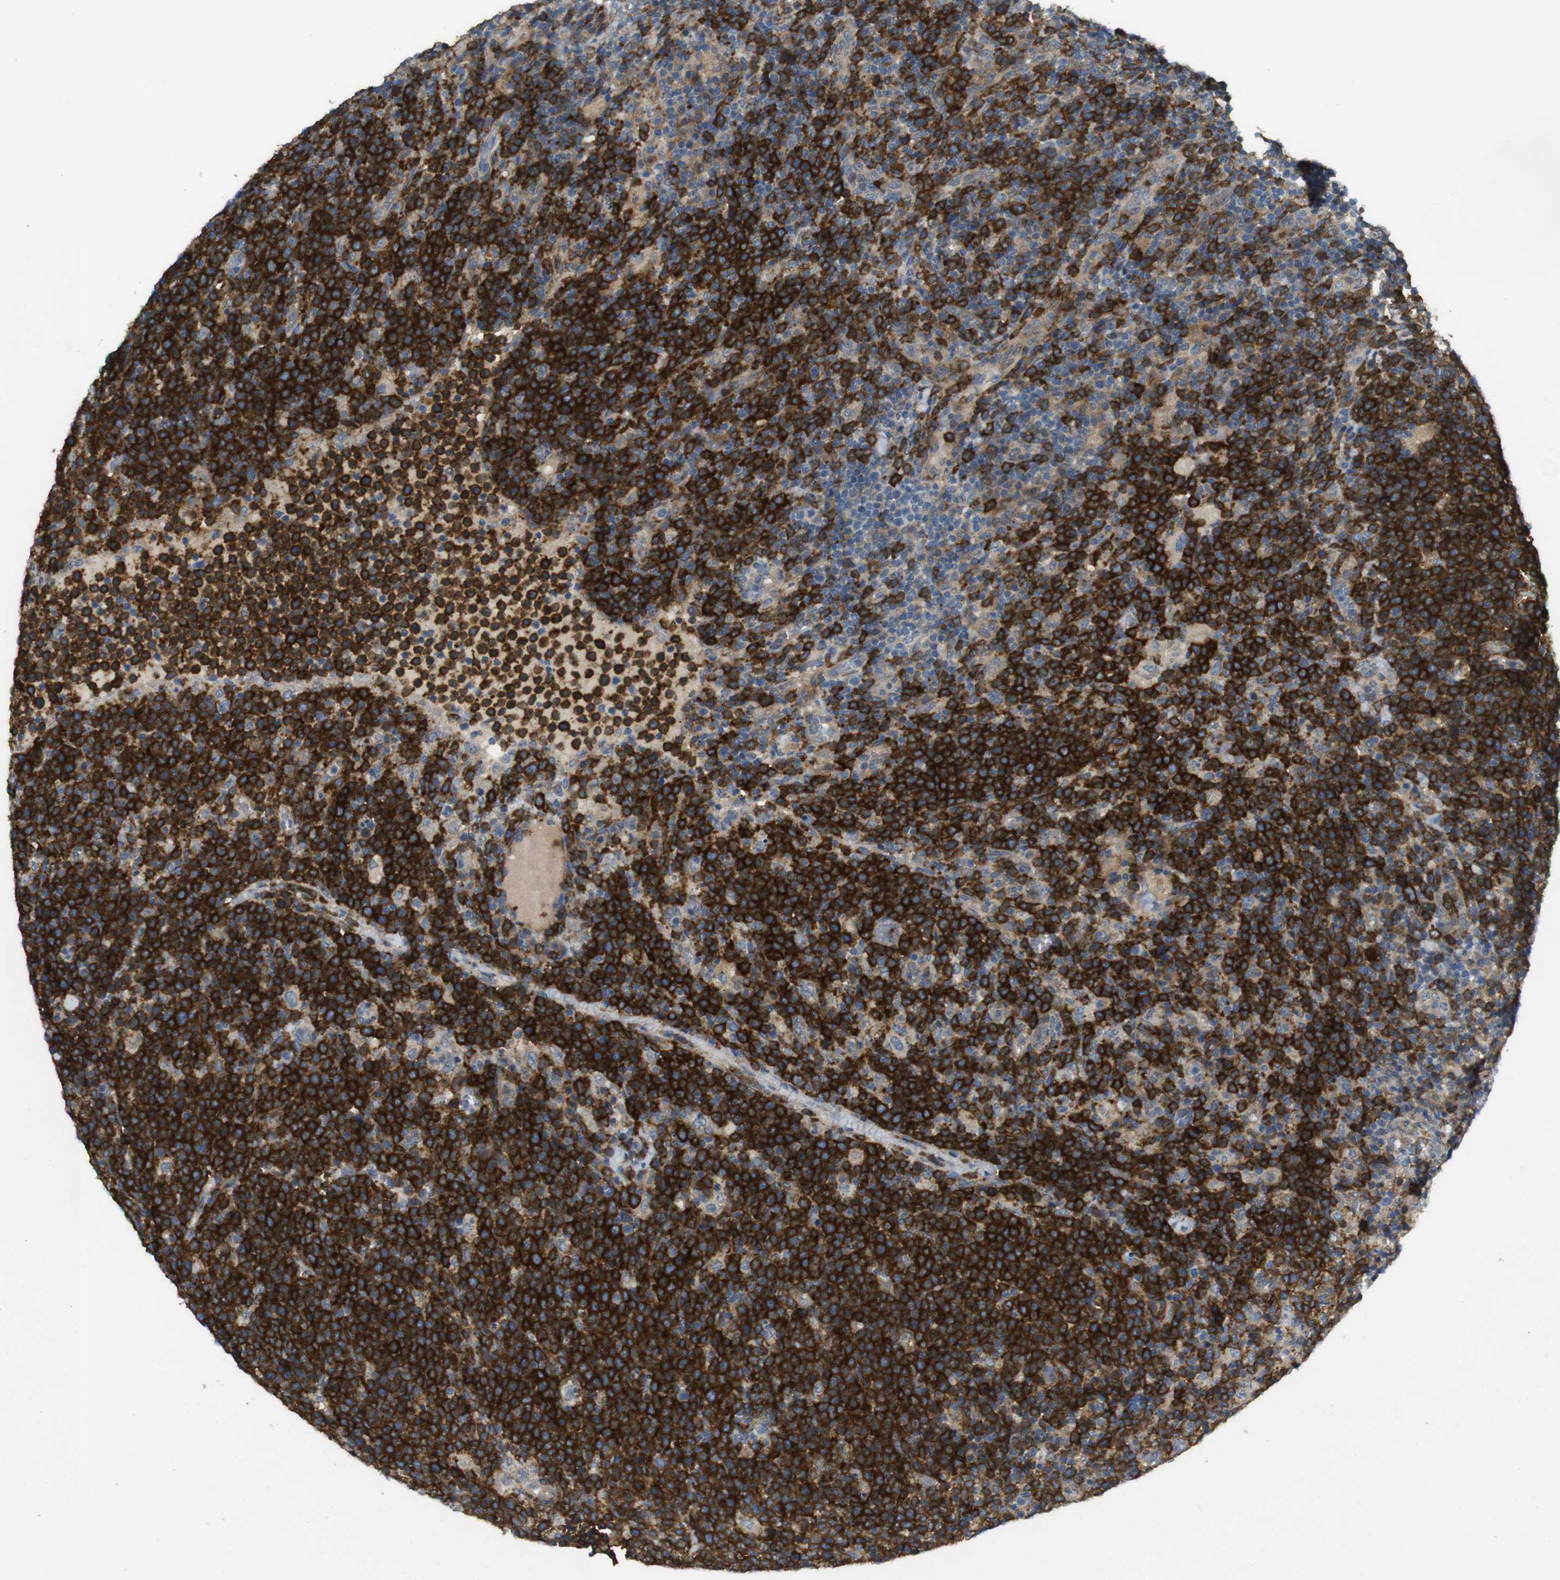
{"staining": {"intensity": "strong", "quantity": ">75%", "location": "cytoplasmic/membranous"}, "tissue": "lymphoma", "cell_type": "Tumor cells", "image_type": "cancer", "snomed": [{"axis": "morphology", "description": "Malignant lymphoma, non-Hodgkin's type, High grade"}, {"axis": "topography", "description": "Lymph node"}], "caption": "Immunohistochemistry of lymphoma reveals high levels of strong cytoplasmic/membranous staining in approximately >75% of tumor cells.", "gene": "ARHGAP24", "patient": {"sex": "male", "age": 61}}